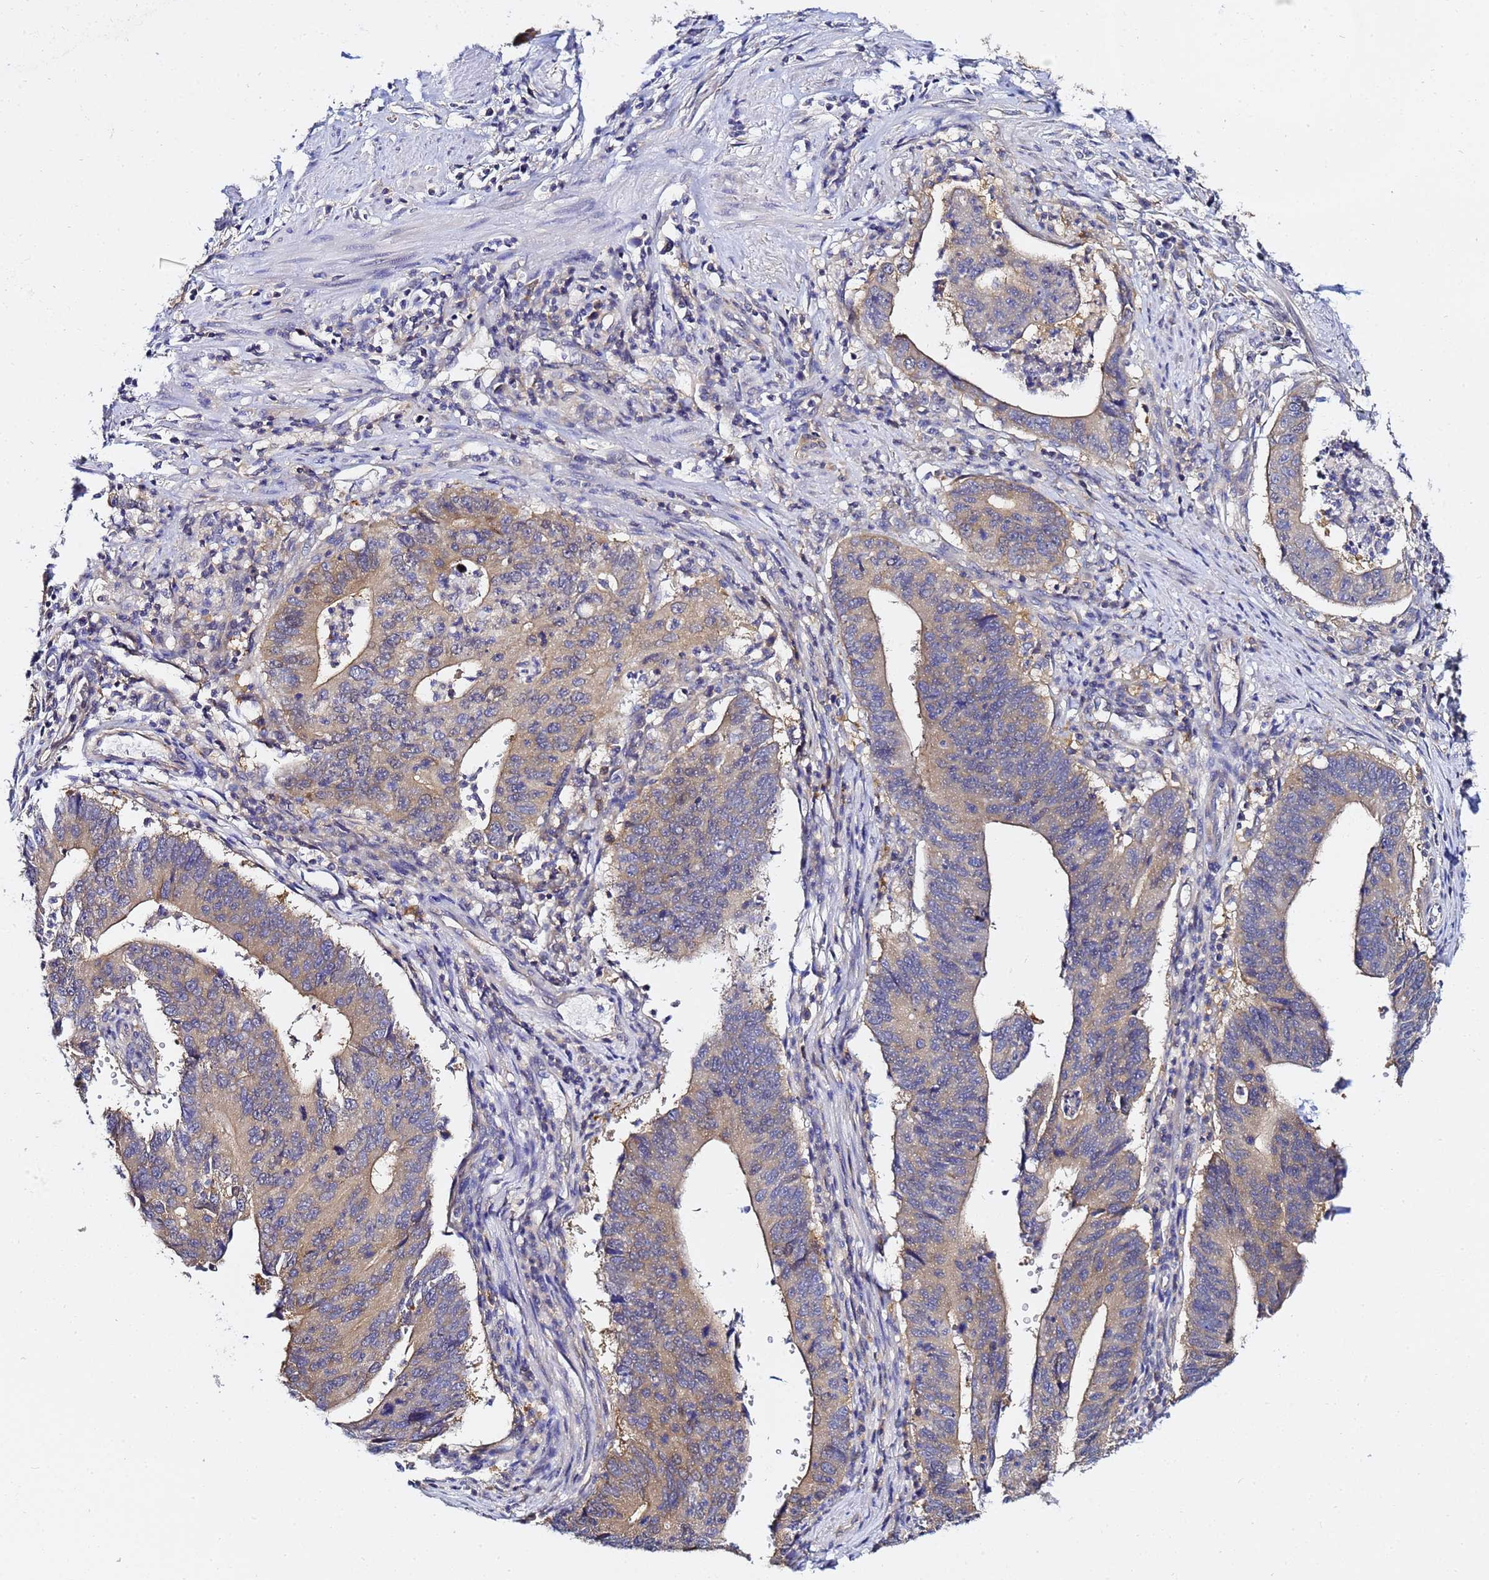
{"staining": {"intensity": "weak", "quantity": ">75%", "location": "cytoplasmic/membranous"}, "tissue": "stomach cancer", "cell_type": "Tumor cells", "image_type": "cancer", "snomed": [{"axis": "morphology", "description": "Adenocarcinoma, NOS"}, {"axis": "topography", "description": "Stomach"}], "caption": "Immunohistochemical staining of stomach cancer exhibits low levels of weak cytoplasmic/membranous expression in about >75% of tumor cells.", "gene": "LENG1", "patient": {"sex": "male", "age": 59}}